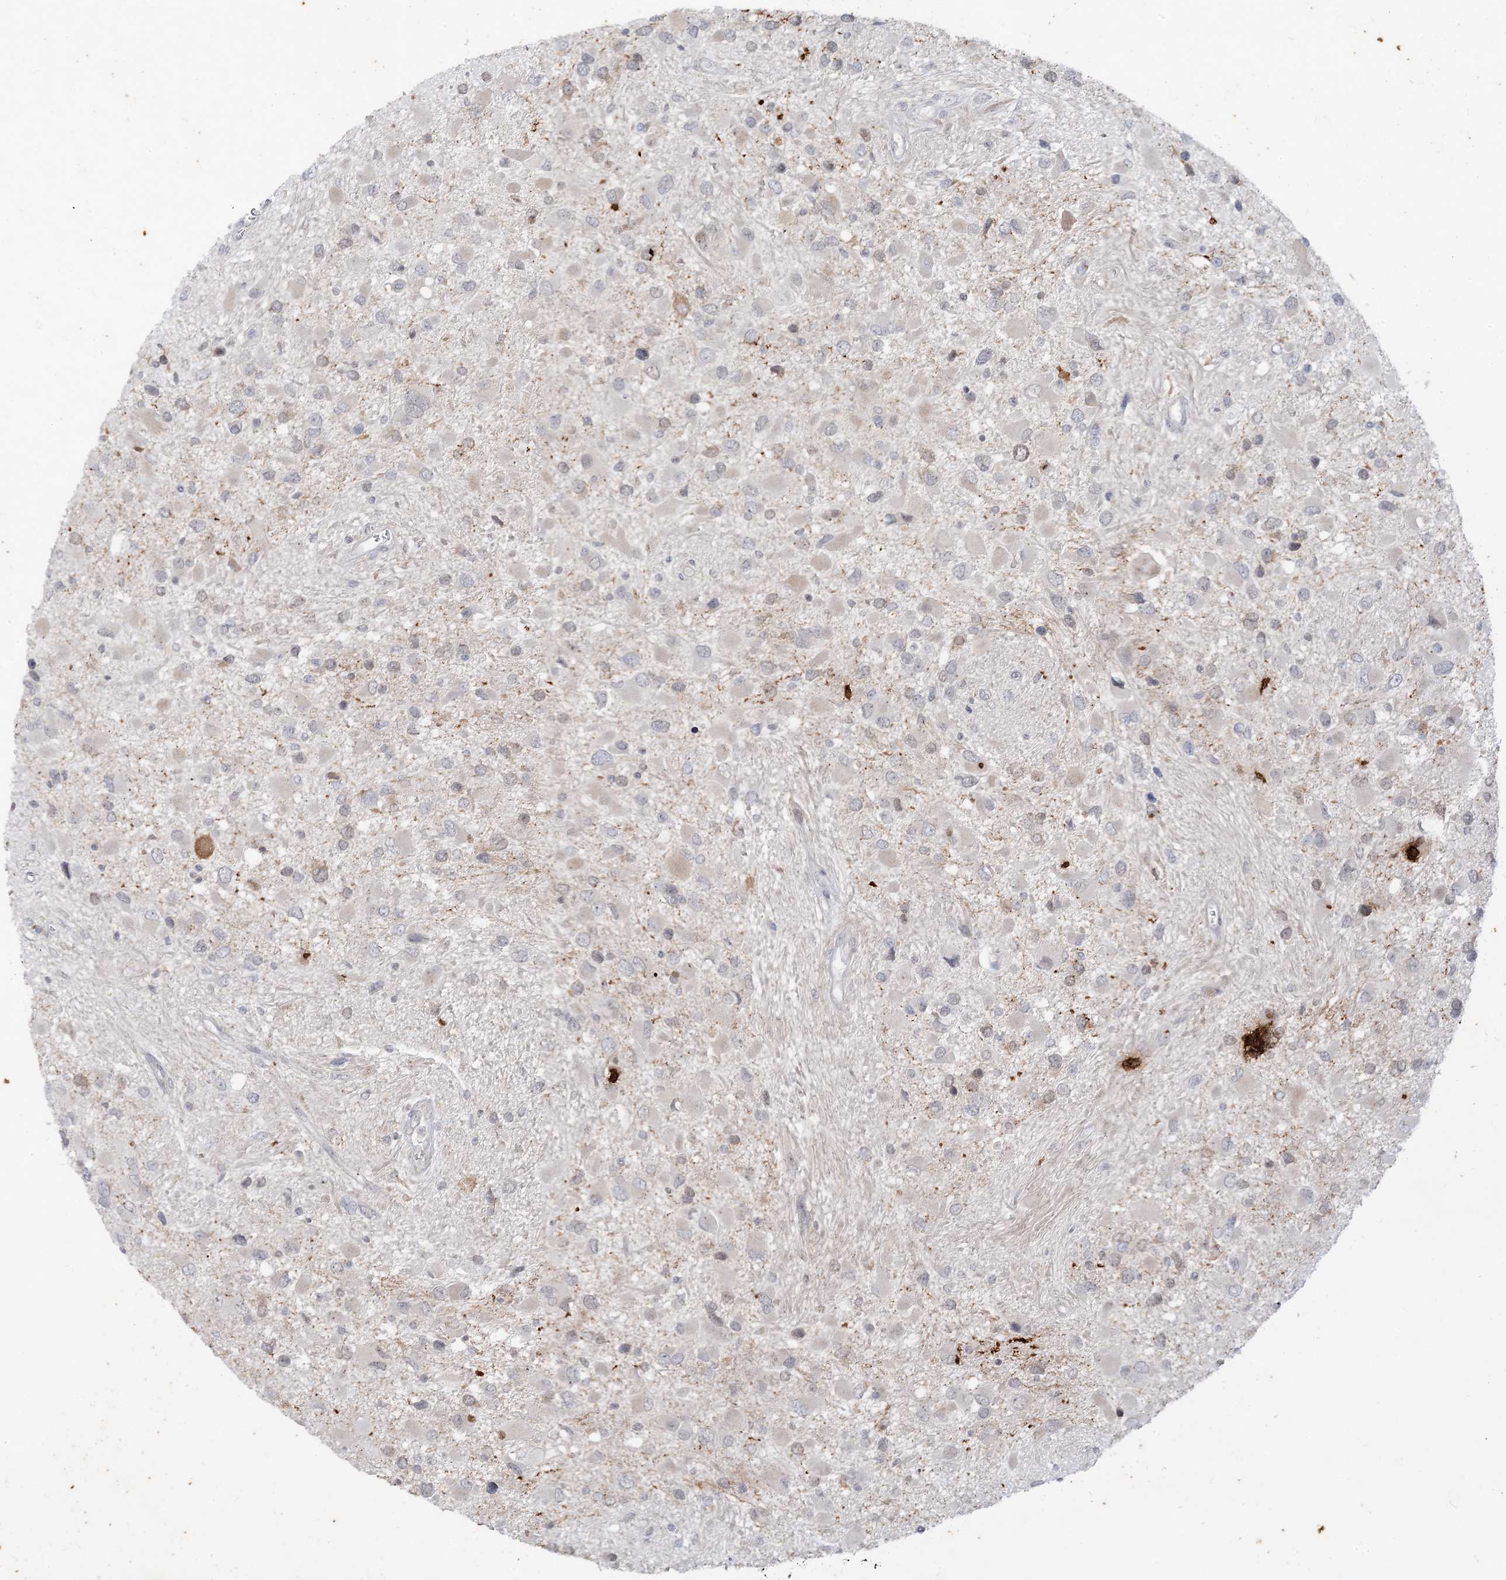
{"staining": {"intensity": "weak", "quantity": "<25%", "location": "nuclear"}, "tissue": "glioma", "cell_type": "Tumor cells", "image_type": "cancer", "snomed": [{"axis": "morphology", "description": "Glioma, malignant, High grade"}, {"axis": "topography", "description": "Brain"}], "caption": "DAB immunohistochemical staining of human glioma displays no significant expression in tumor cells.", "gene": "LEXM", "patient": {"sex": "male", "age": 53}}